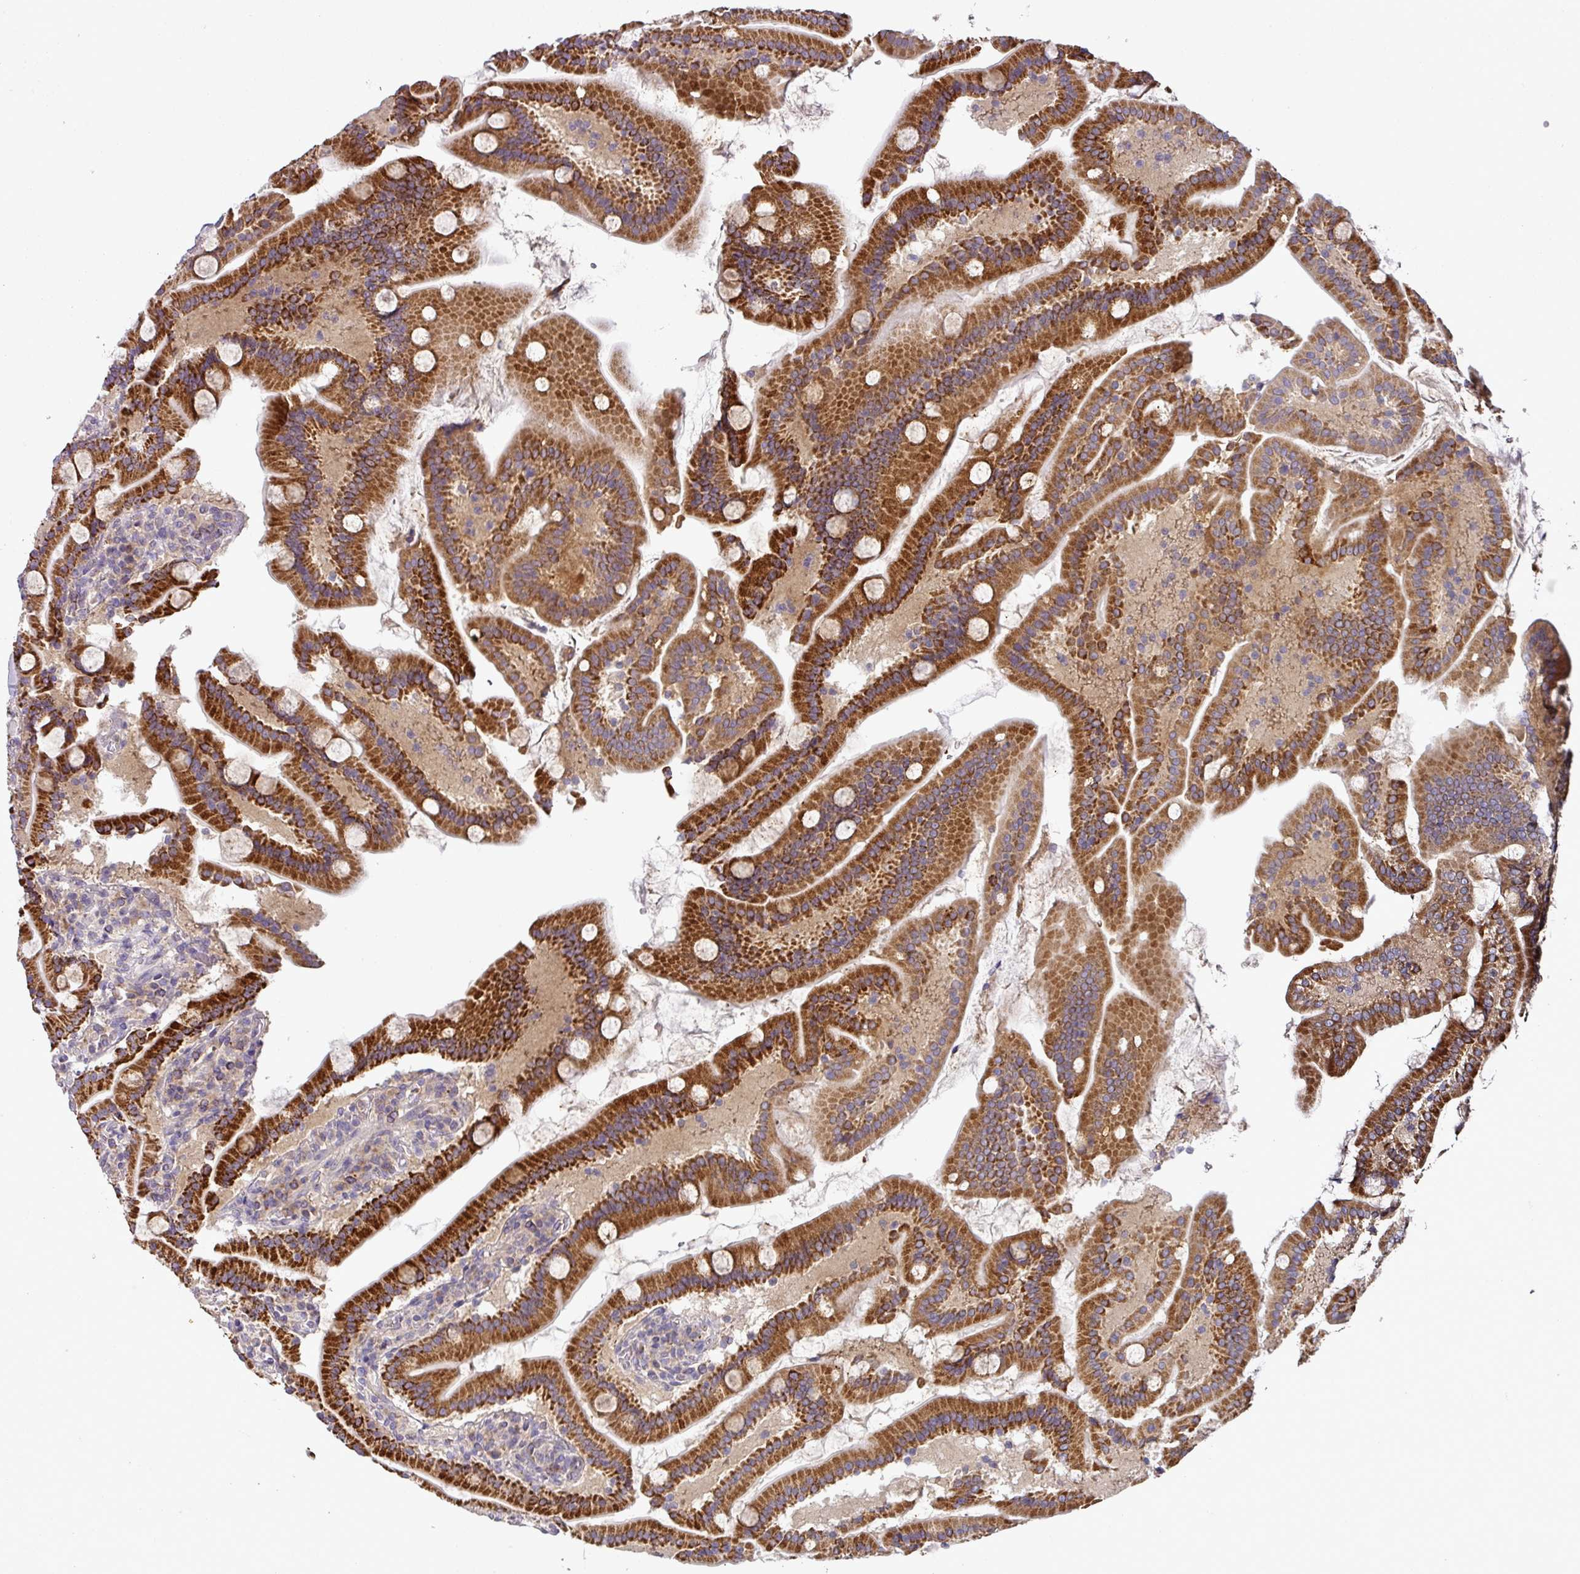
{"staining": {"intensity": "strong", "quantity": ">75%", "location": "cytoplasmic/membranous"}, "tissue": "duodenum", "cell_type": "Glandular cells", "image_type": "normal", "snomed": [{"axis": "morphology", "description": "Normal tissue, NOS"}, {"axis": "topography", "description": "Duodenum"}], "caption": "Protein positivity by immunohistochemistry demonstrates strong cytoplasmic/membranous expression in about >75% of glandular cells in normal duodenum.", "gene": "SKIC2", "patient": {"sex": "male", "age": 55}}